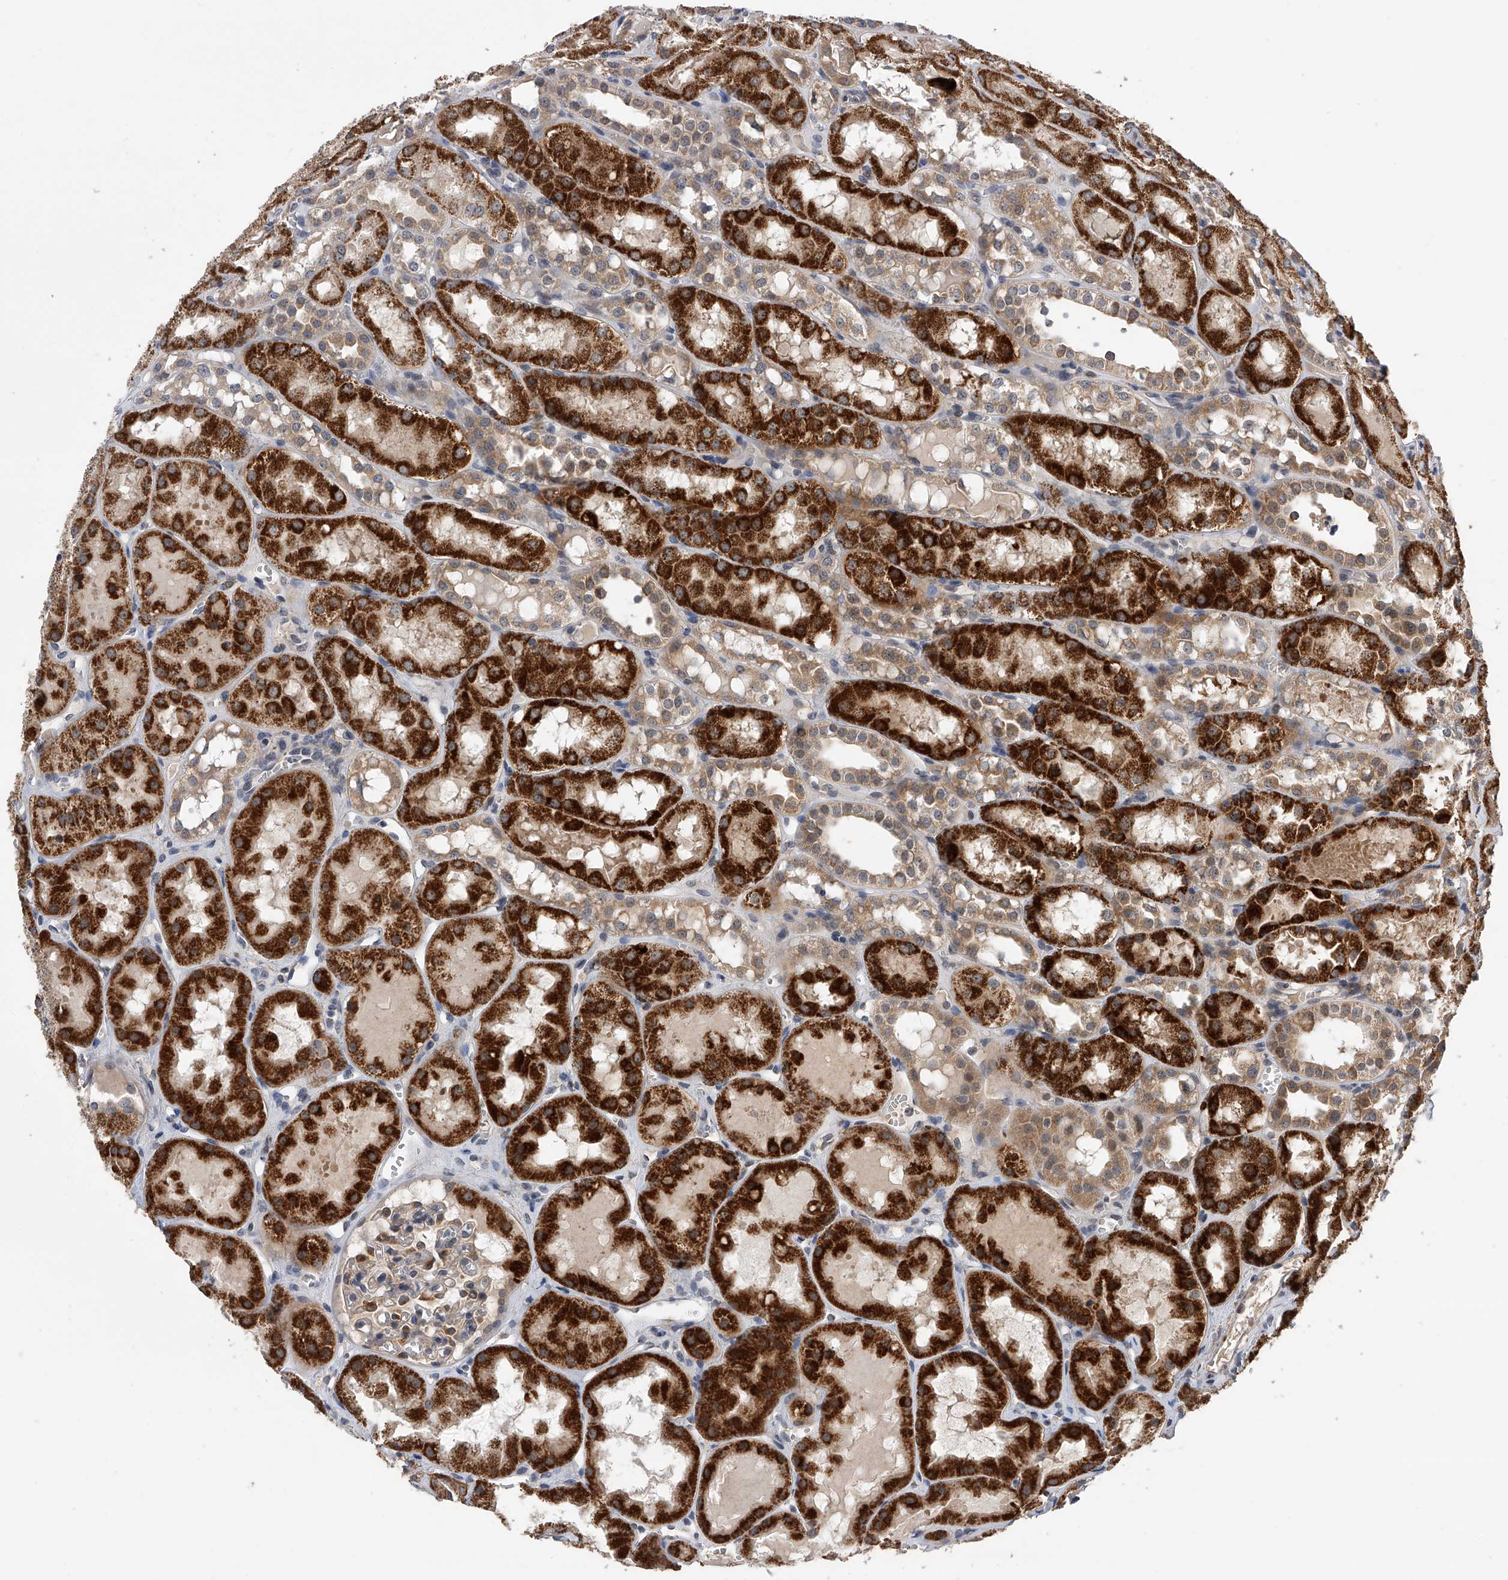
{"staining": {"intensity": "weak", "quantity": "25%-75%", "location": "cytoplasmic/membranous"}, "tissue": "kidney", "cell_type": "Cells in glomeruli", "image_type": "normal", "snomed": [{"axis": "morphology", "description": "Normal tissue, NOS"}, {"axis": "topography", "description": "Kidney"}], "caption": "Protein expression analysis of normal kidney displays weak cytoplasmic/membranous staining in about 25%-75% of cells in glomeruli.", "gene": "SPOCK1", "patient": {"sex": "male", "age": 16}}